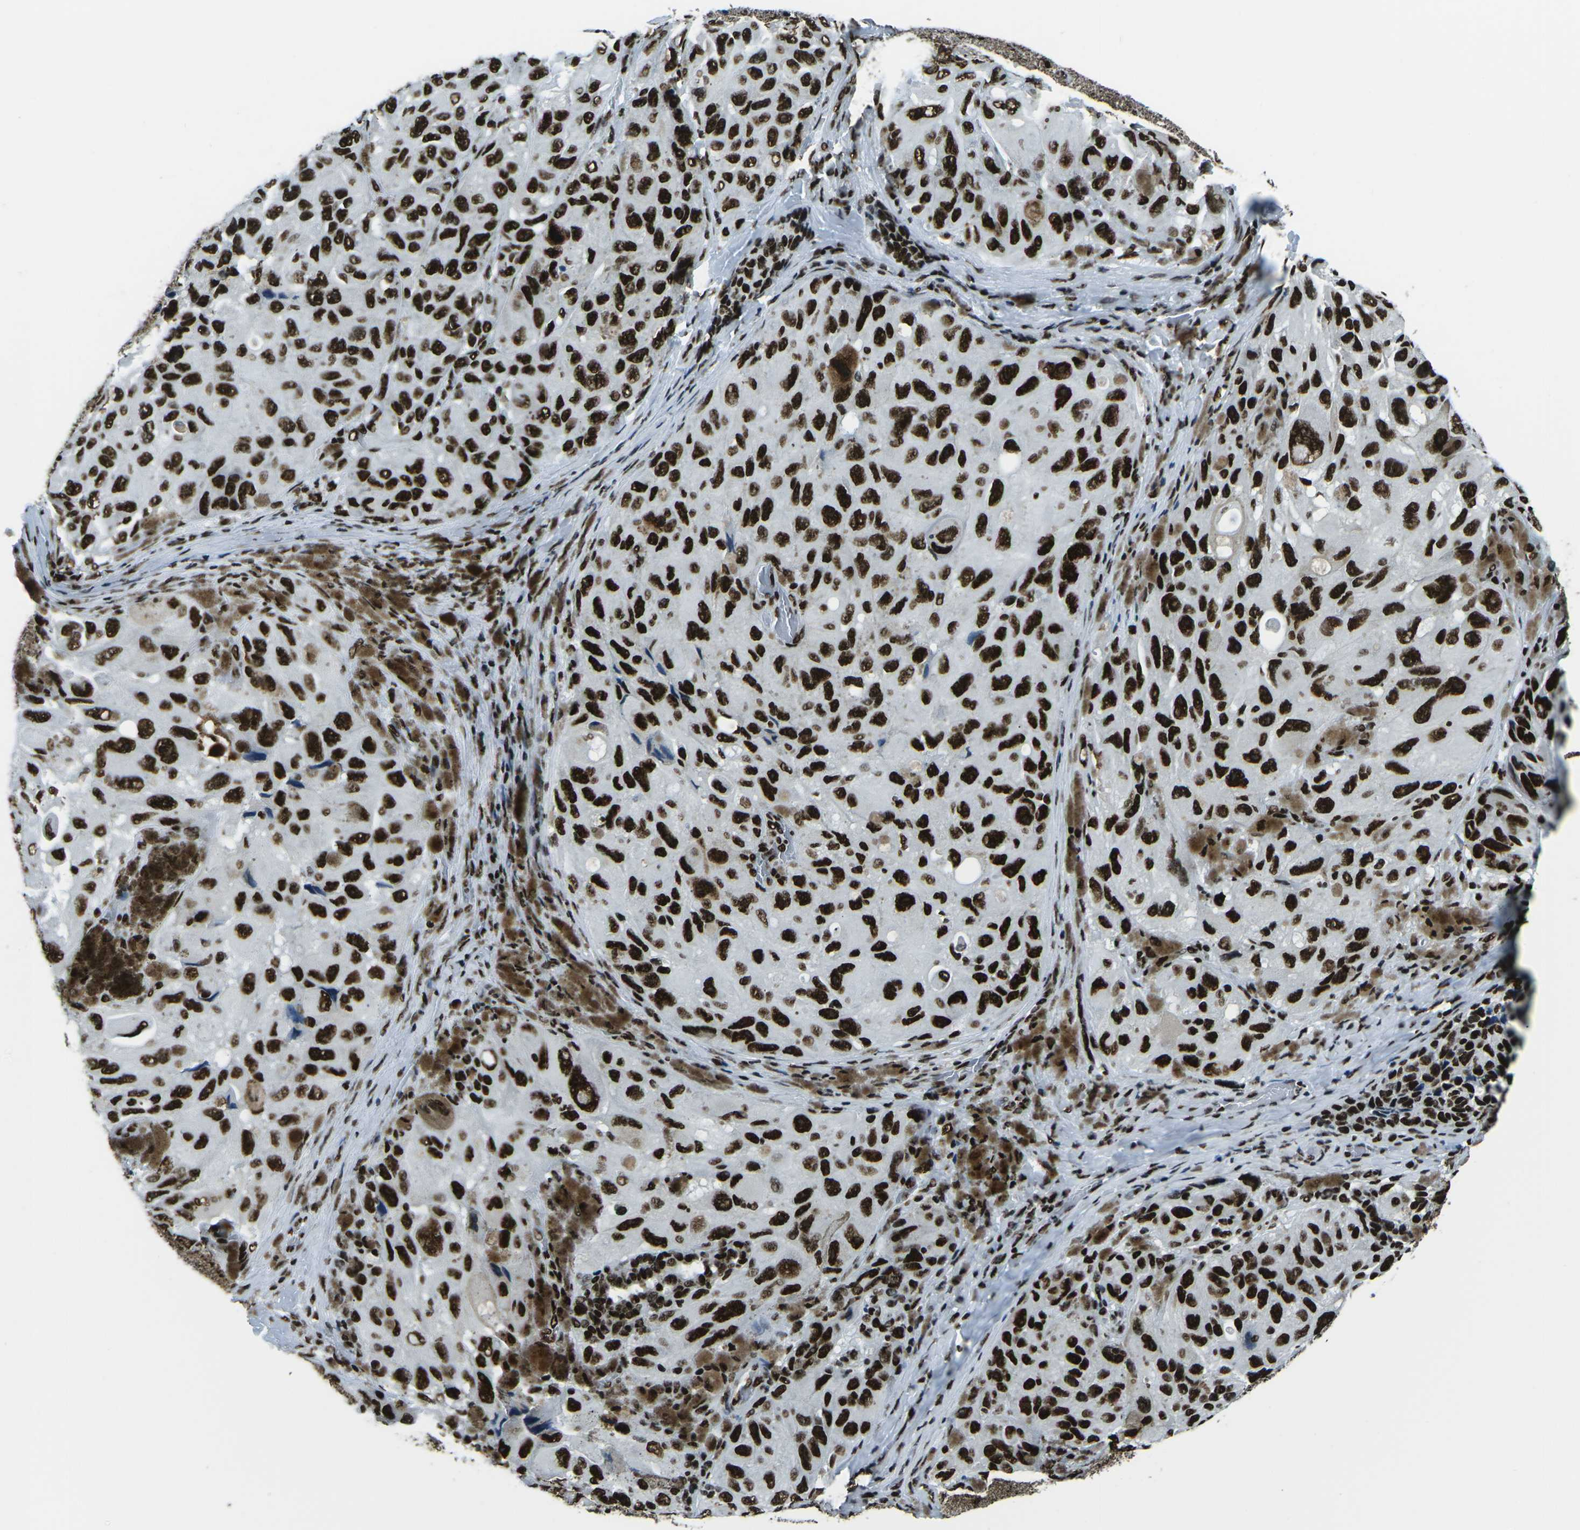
{"staining": {"intensity": "strong", "quantity": ">75%", "location": "nuclear"}, "tissue": "melanoma", "cell_type": "Tumor cells", "image_type": "cancer", "snomed": [{"axis": "morphology", "description": "Malignant melanoma, NOS"}, {"axis": "topography", "description": "Skin"}], "caption": "Malignant melanoma tissue shows strong nuclear expression in about >75% of tumor cells, visualized by immunohistochemistry.", "gene": "HNRNPL", "patient": {"sex": "female", "age": 73}}